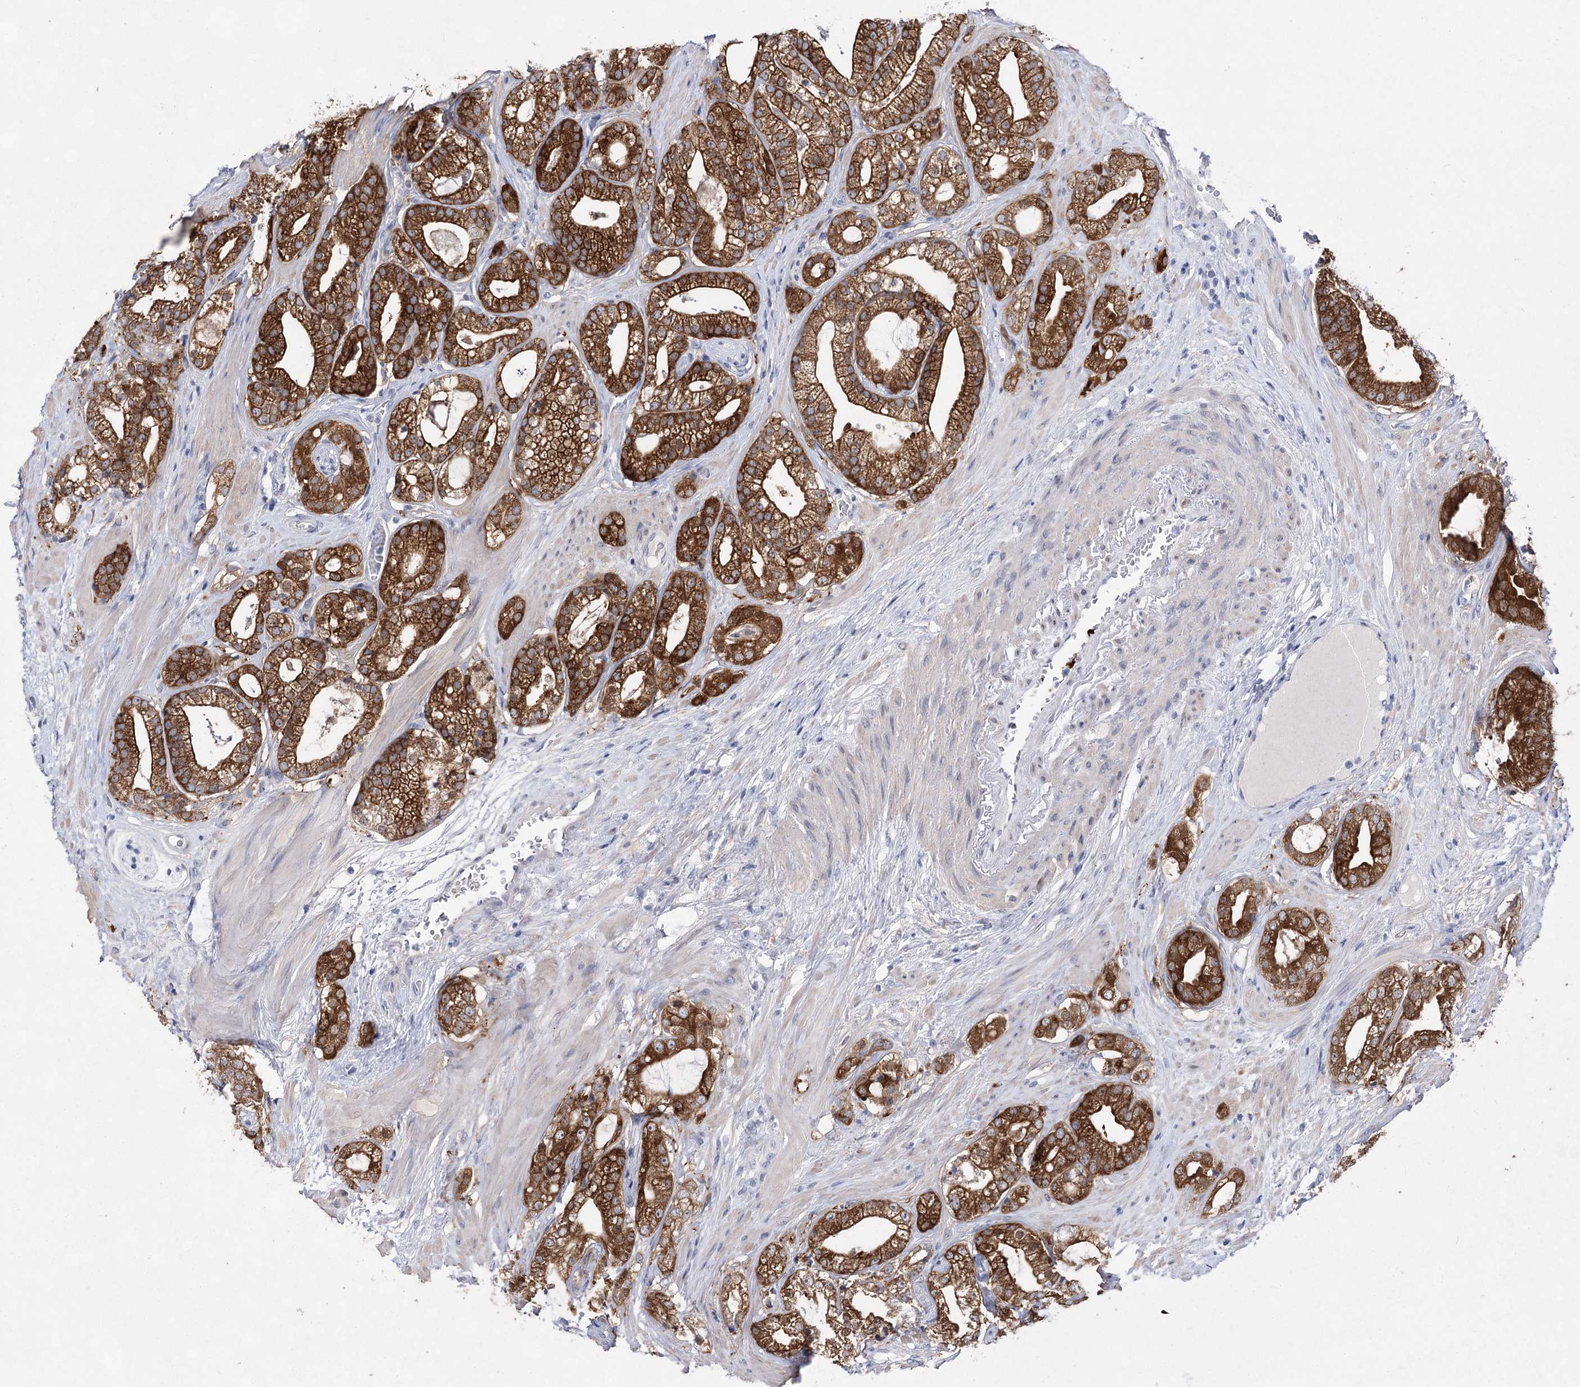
{"staining": {"intensity": "strong", "quantity": ">75%", "location": "cytoplasmic/membranous"}, "tissue": "prostate cancer", "cell_type": "Tumor cells", "image_type": "cancer", "snomed": [{"axis": "morphology", "description": "Adenocarcinoma, High grade"}, {"axis": "topography", "description": "Prostate"}], "caption": "Immunohistochemical staining of prostate cancer shows high levels of strong cytoplasmic/membranous staining in approximately >75% of tumor cells.", "gene": "UGDH", "patient": {"sex": "male", "age": 60}}